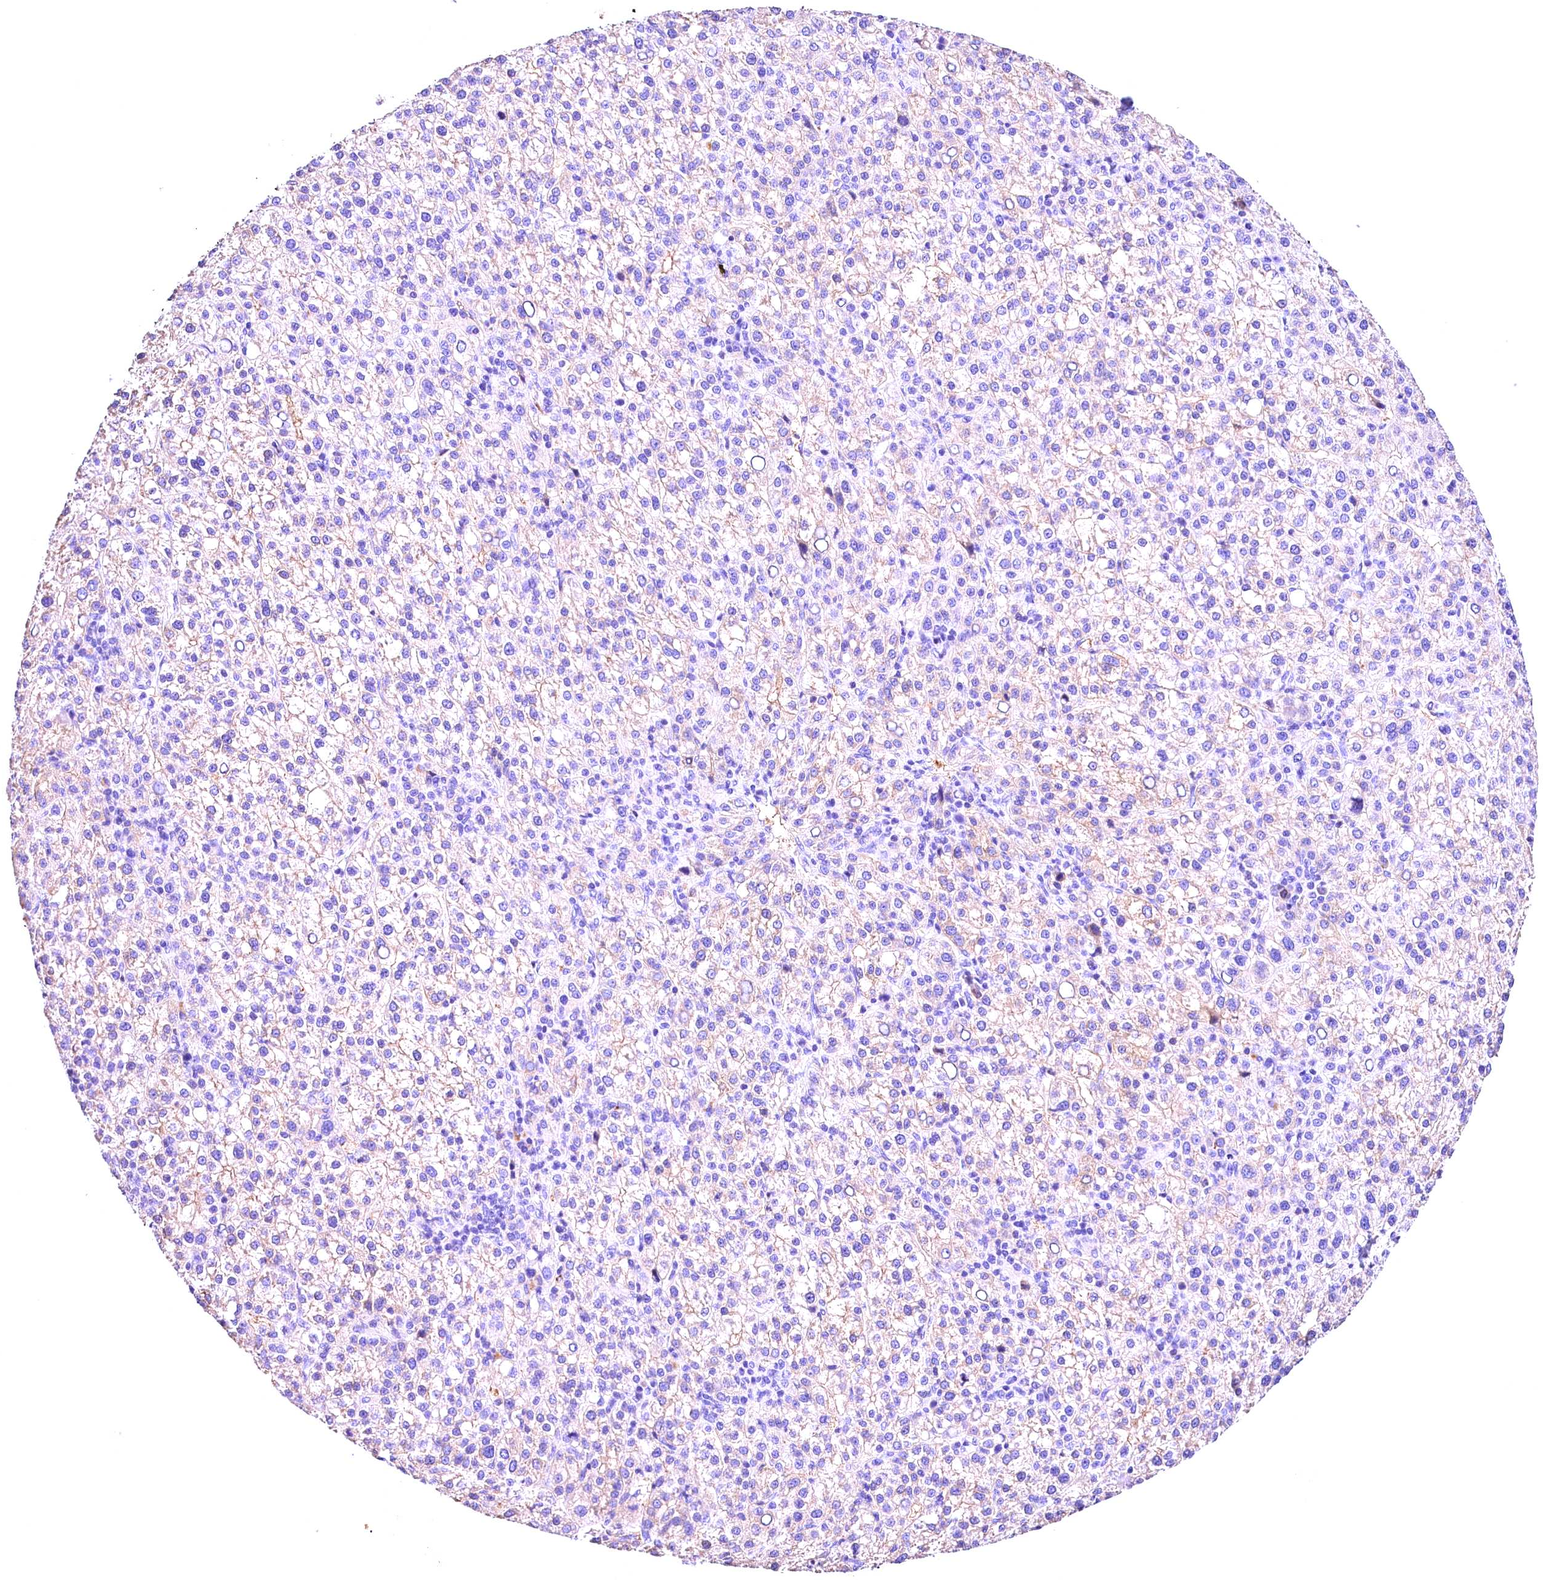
{"staining": {"intensity": "weak", "quantity": "<25%", "location": "cytoplasmic/membranous"}, "tissue": "liver cancer", "cell_type": "Tumor cells", "image_type": "cancer", "snomed": [{"axis": "morphology", "description": "Carcinoma, Hepatocellular, NOS"}, {"axis": "topography", "description": "Liver"}], "caption": "Immunohistochemistry (IHC) image of neoplastic tissue: hepatocellular carcinoma (liver) stained with DAB displays no significant protein expression in tumor cells. Brightfield microscopy of immunohistochemistry stained with DAB (brown) and hematoxylin (blue), captured at high magnification.", "gene": "ARMC6", "patient": {"sex": "female", "age": 58}}